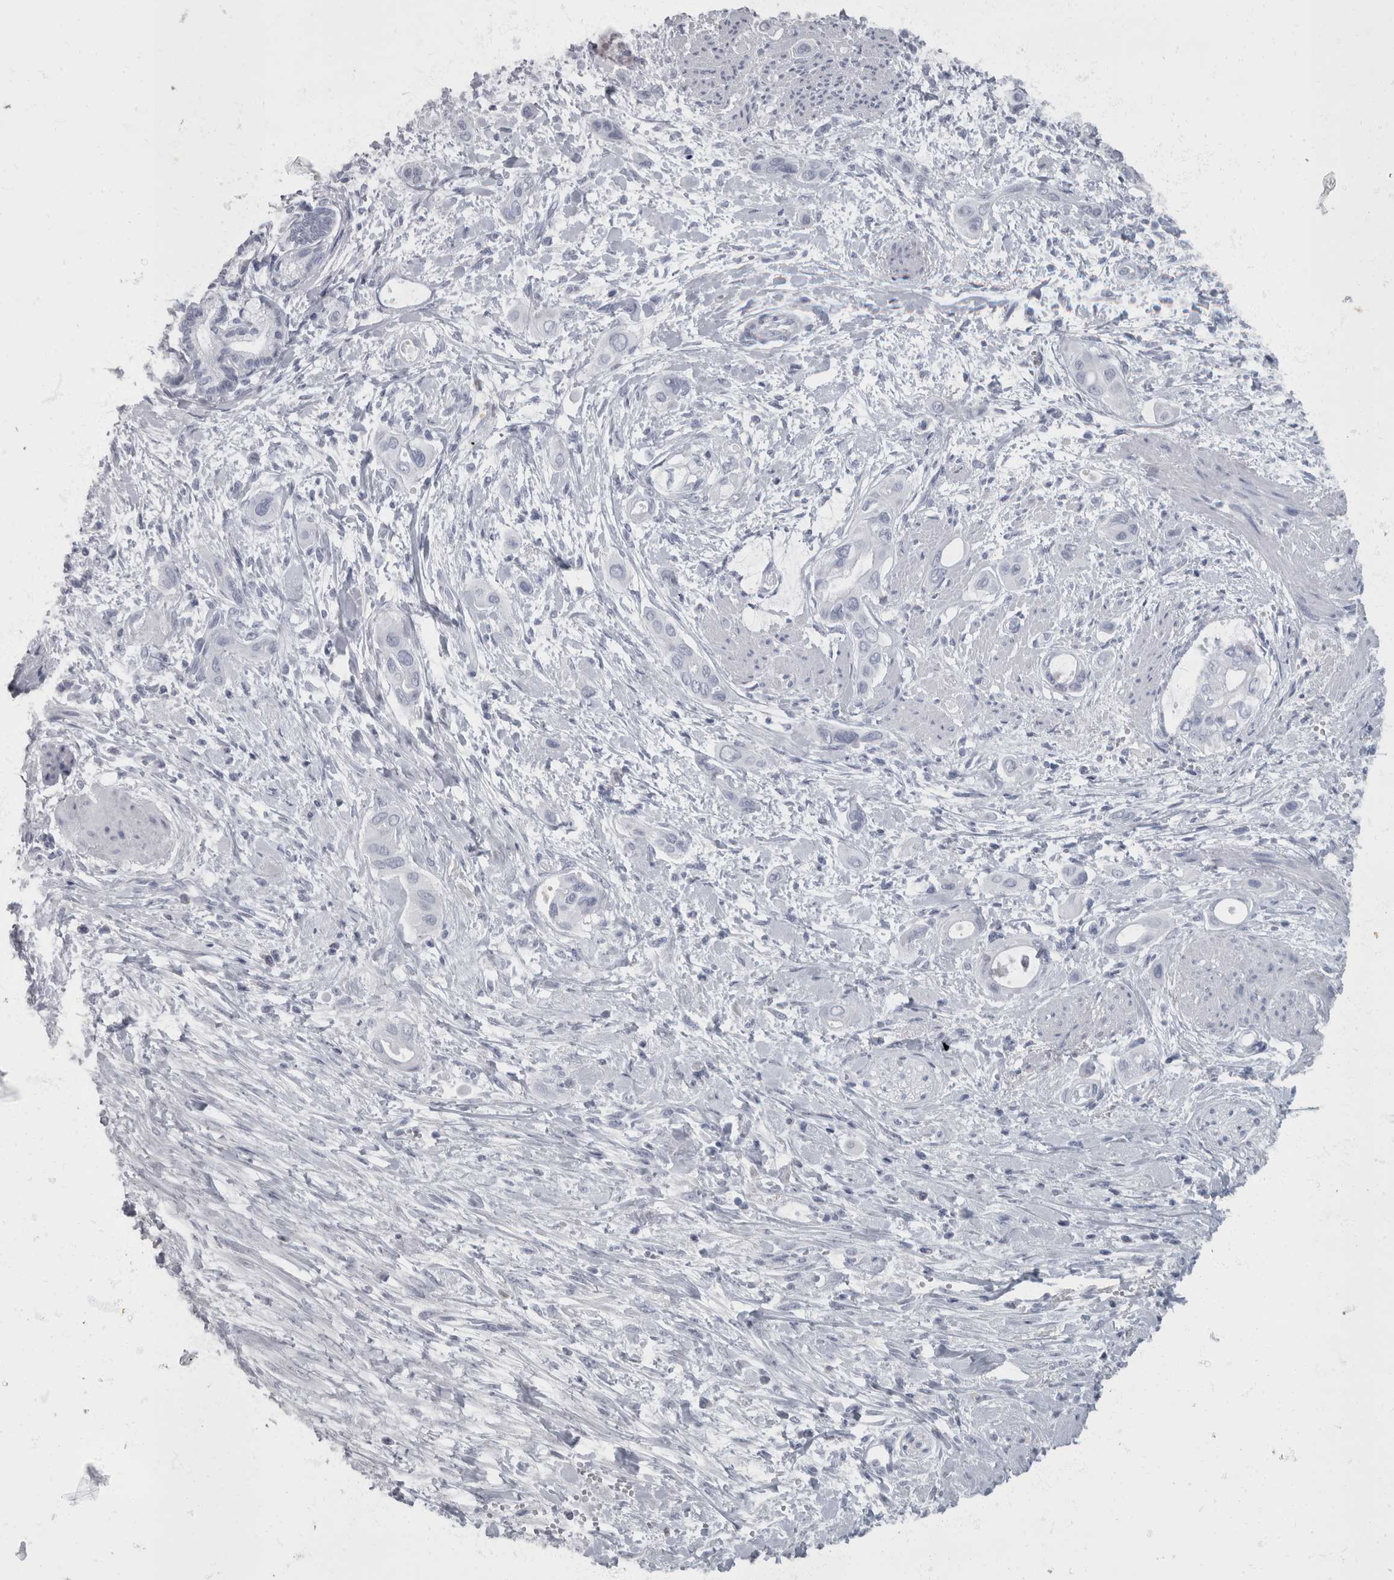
{"staining": {"intensity": "negative", "quantity": "none", "location": "none"}, "tissue": "pancreatic cancer", "cell_type": "Tumor cells", "image_type": "cancer", "snomed": [{"axis": "morphology", "description": "Adenocarcinoma, NOS"}, {"axis": "topography", "description": "Pancreas"}], "caption": "Immunohistochemistry (IHC) photomicrograph of neoplastic tissue: human pancreatic cancer stained with DAB reveals no significant protein expression in tumor cells.", "gene": "PPP1R3C", "patient": {"sex": "male", "age": 59}}